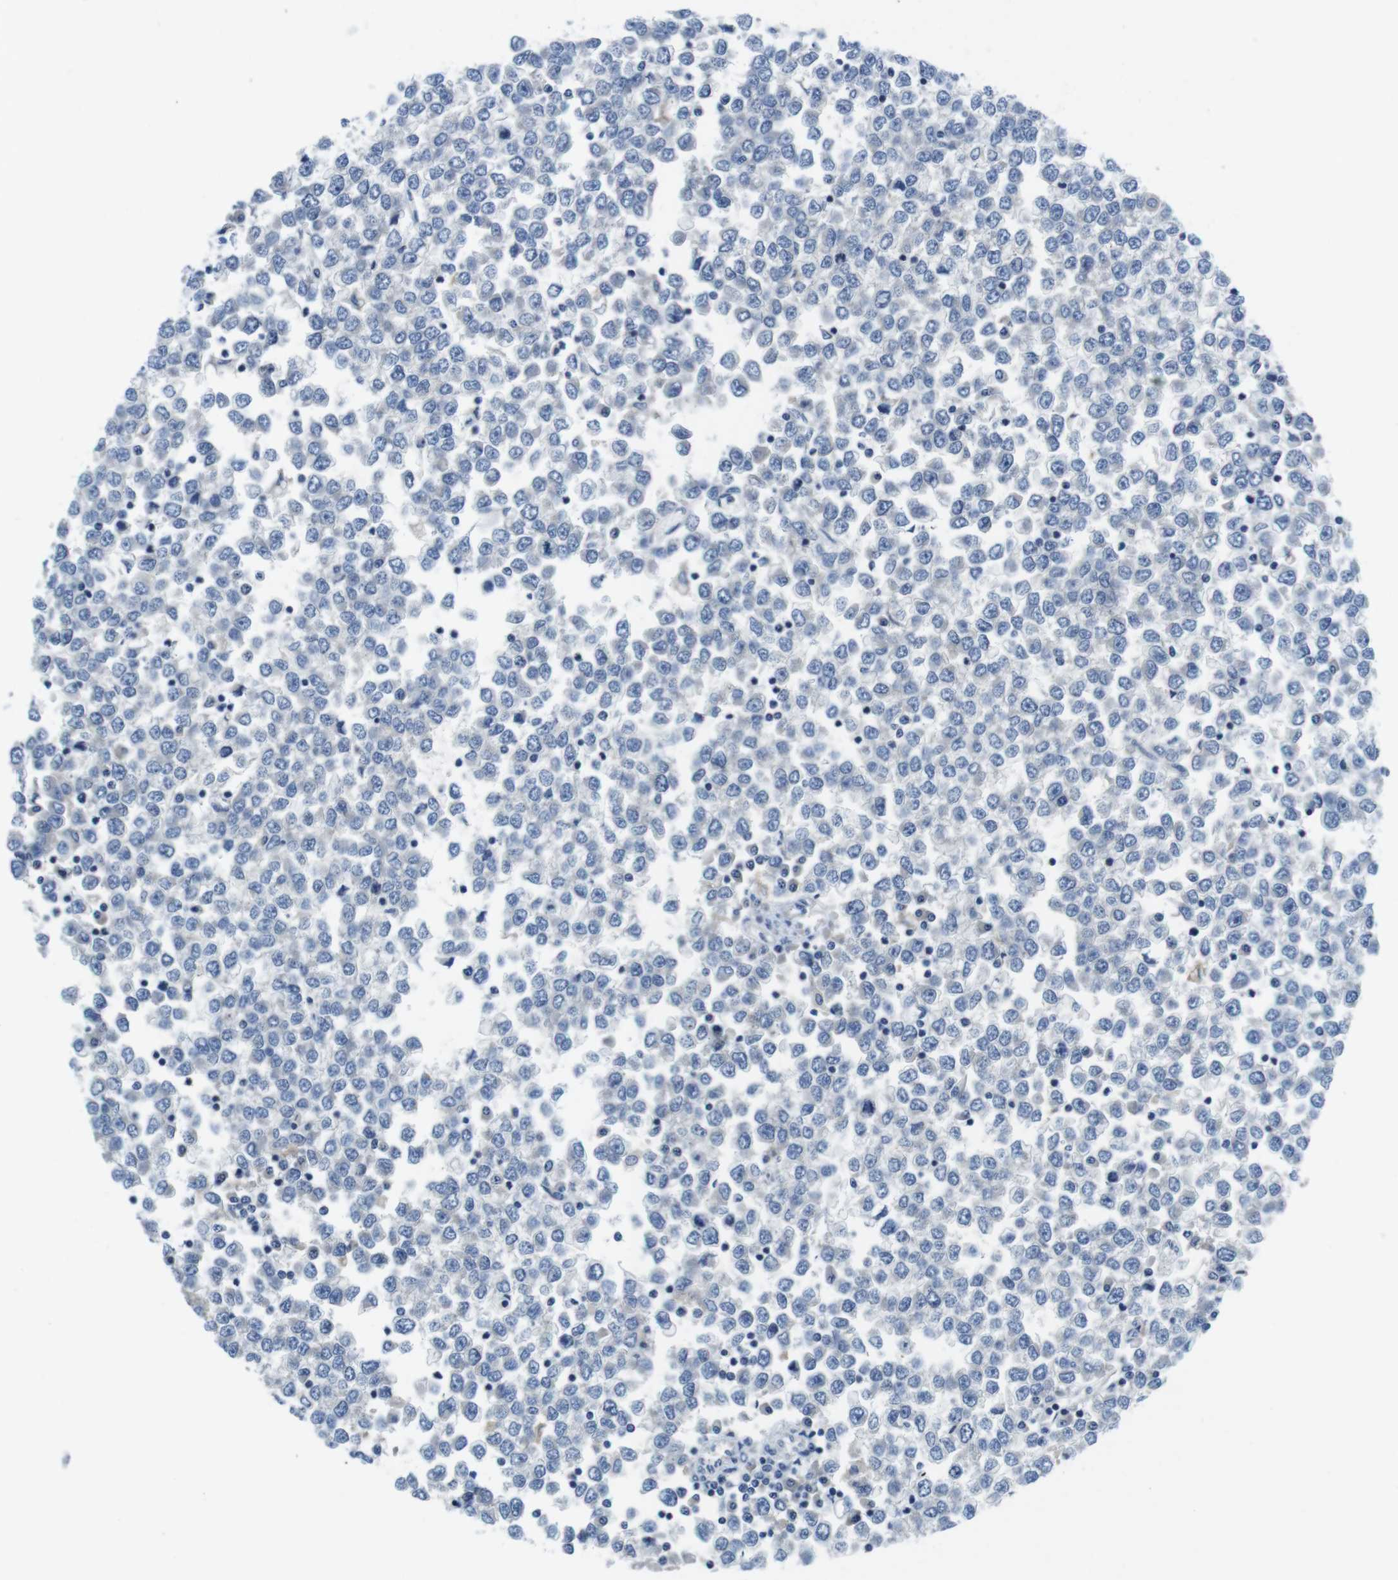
{"staining": {"intensity": "negative", "quantity": "none", "location": "none"}, "tissue": "testis cancer", "cell_type": "Tumor cells", "image_type": "cancer", "snomed": [{"axis": "morphology", "description": "Seminoma, NOS"}, {"axis": "topography", "description": "Testis"}], "caption": "Tumor cells show no significant staining in testis seminoma. (DAB (3,3'-diaminobenzidine) immunohistochemistry (IHC) with hematoxylin counter stain).", "gene": "PIK3CD", "patient": {"sex": "male", "age": 65}}